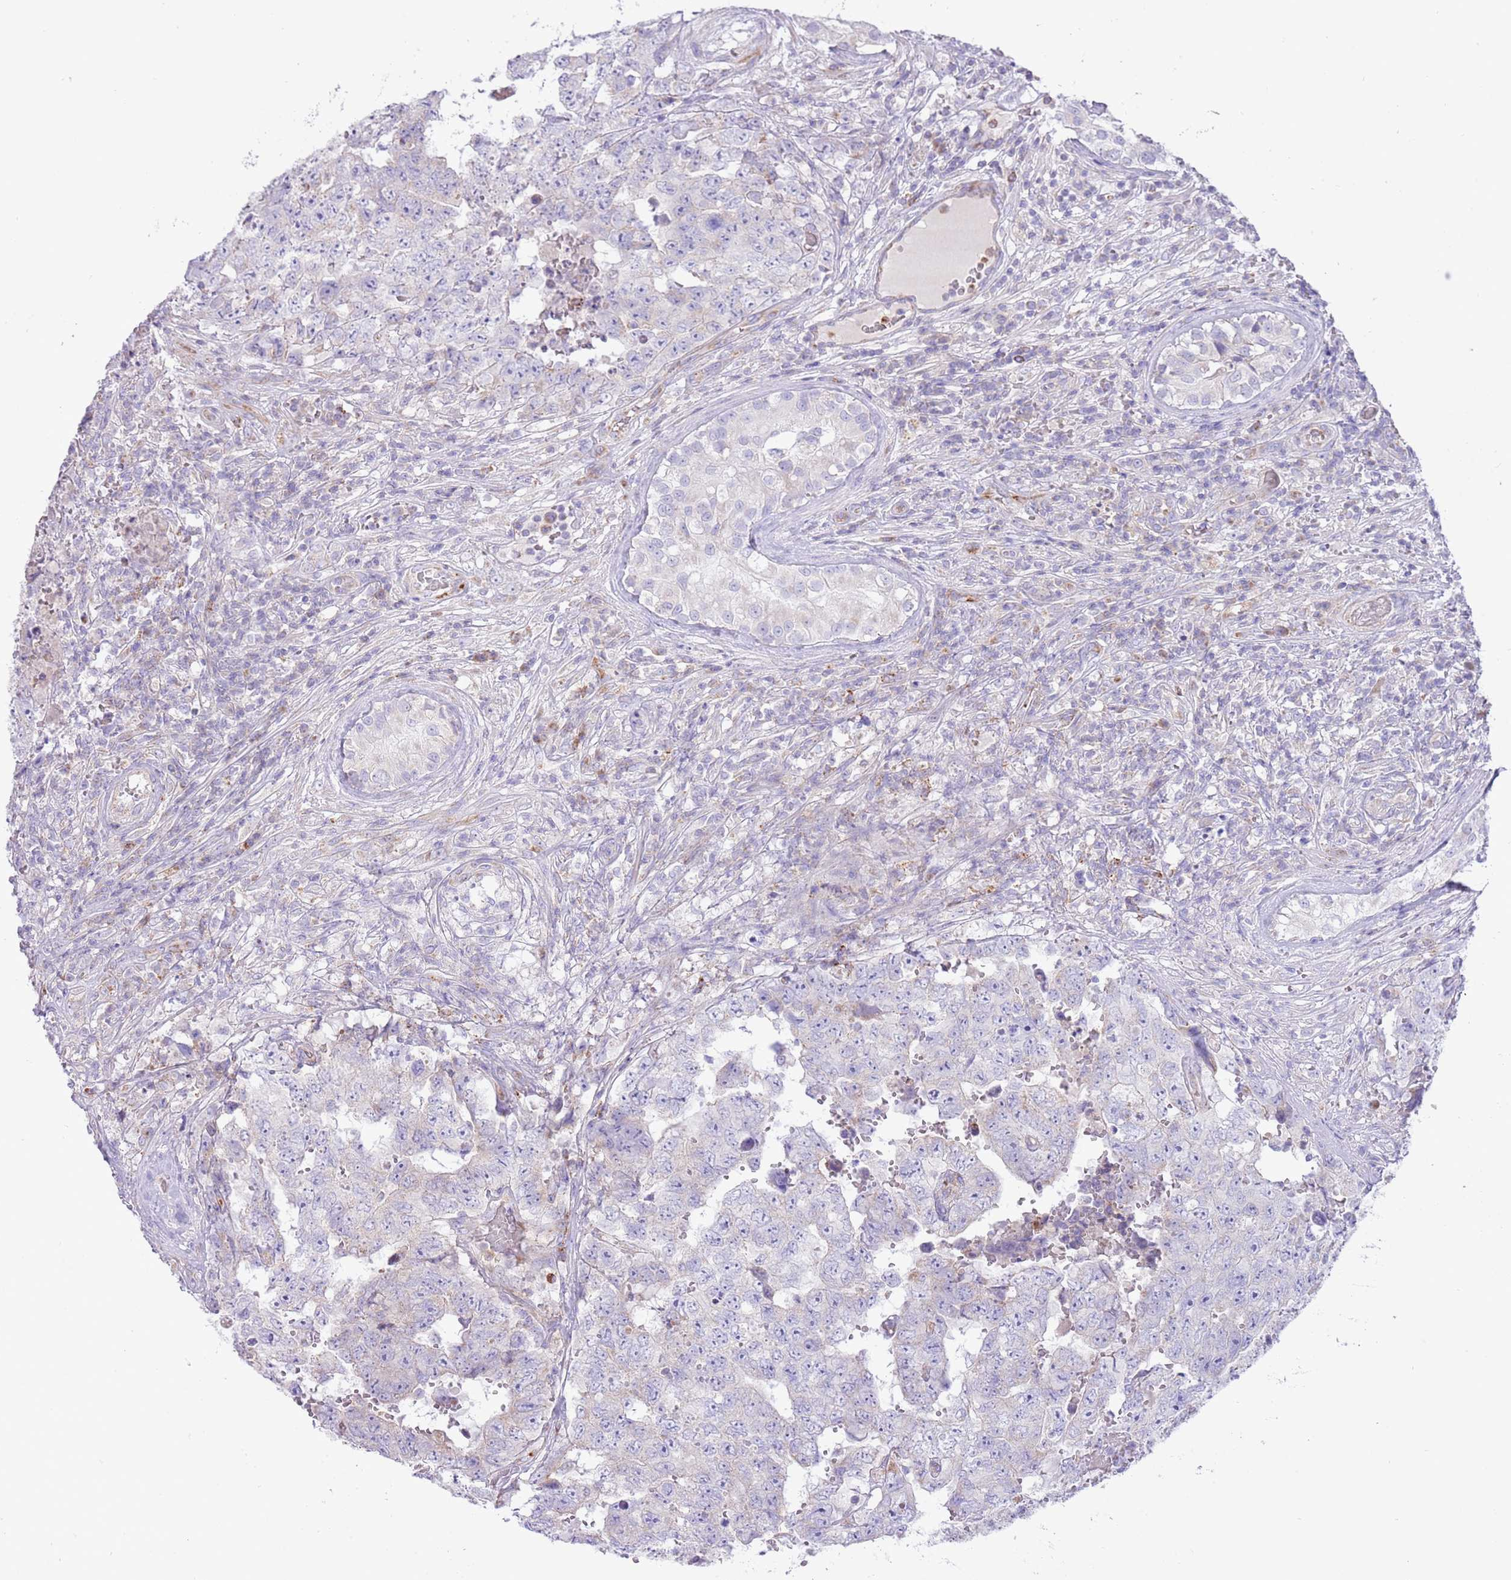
{"staining": {"intensity": "negative", "quantity": "none", "location": "none"}, "tissue": "testis cancer", "cell_type": "Tumor cells", "image_type": "cancer", "snomed": [{"axis": "morphology", "description": "Normal tissue, NOS"}, {"axis": "morphology", "description": "Carcinoma, Embryonal, NOS"}, {"axis": "topography", "description": "Testis"}, {"axis": "topography", "description": "Epididymis"}], "caption": "This is an immunohistochemistry photomicrograph of human testis embryonal carcinoma. There is no expression in tumor cells.", "gene": "OAZ2", "patient": {"sex": "male", "age": 25}}